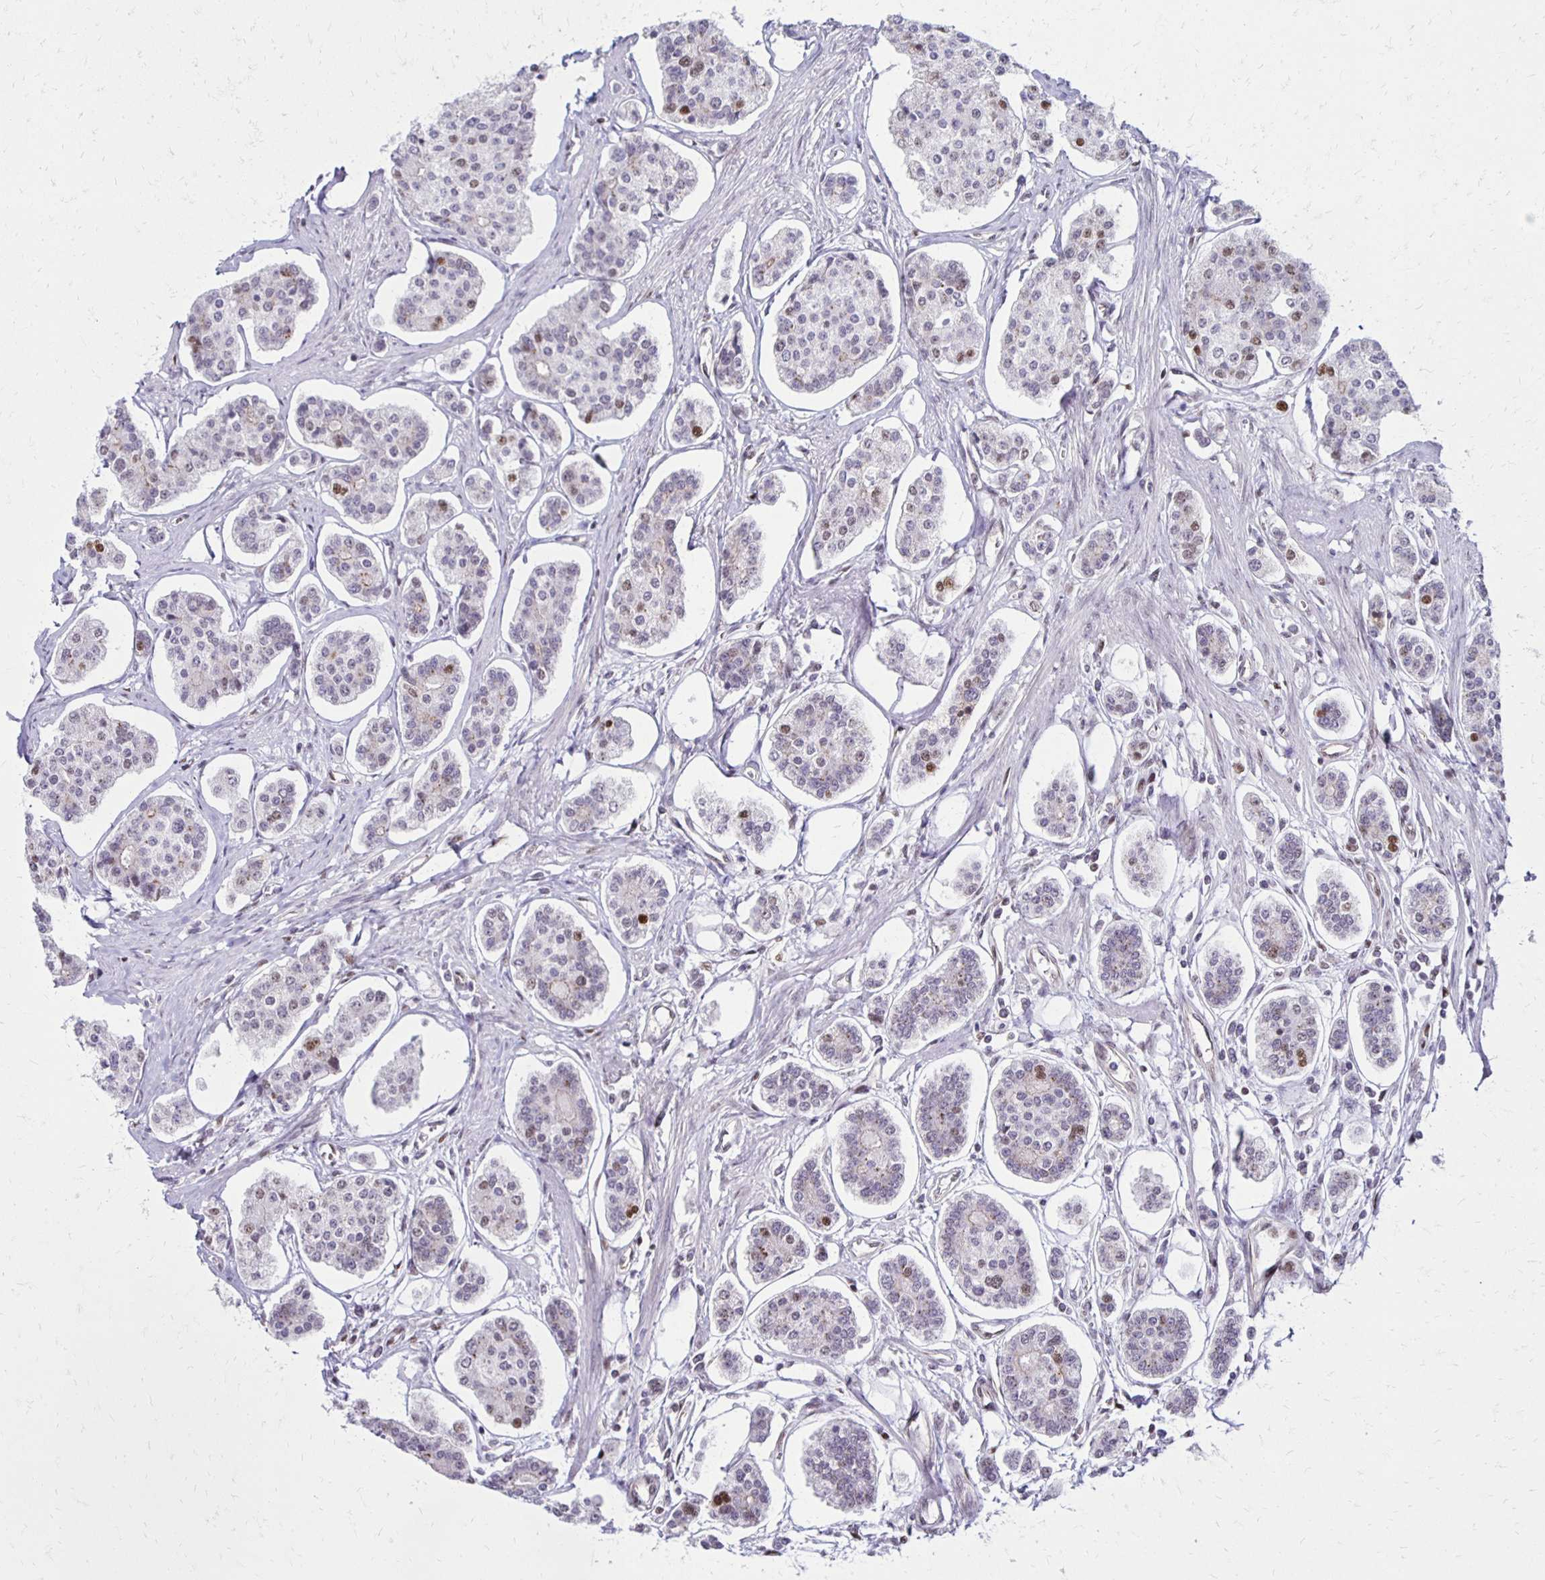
{"staining": {"intensity": "moderate", "quantity": "<25%", "location": "nuclear"}, "tissue": "carcinoid", "cell_type": "Tumor cells", "image_type": "cancer", "snomed": [{"axis": "morphology", "description": "Carcinoid, malignant, NOS"}, {"axis": "topography", "description": "Small intestine"}], "caption": "Immunohistochemical staining of human carcinoid reveals low levels of moderate nuclear protein staining in approximately <25% of tumor cells.", "gene": "DDB2", "patient": {"sex": "female", "age": 65}}